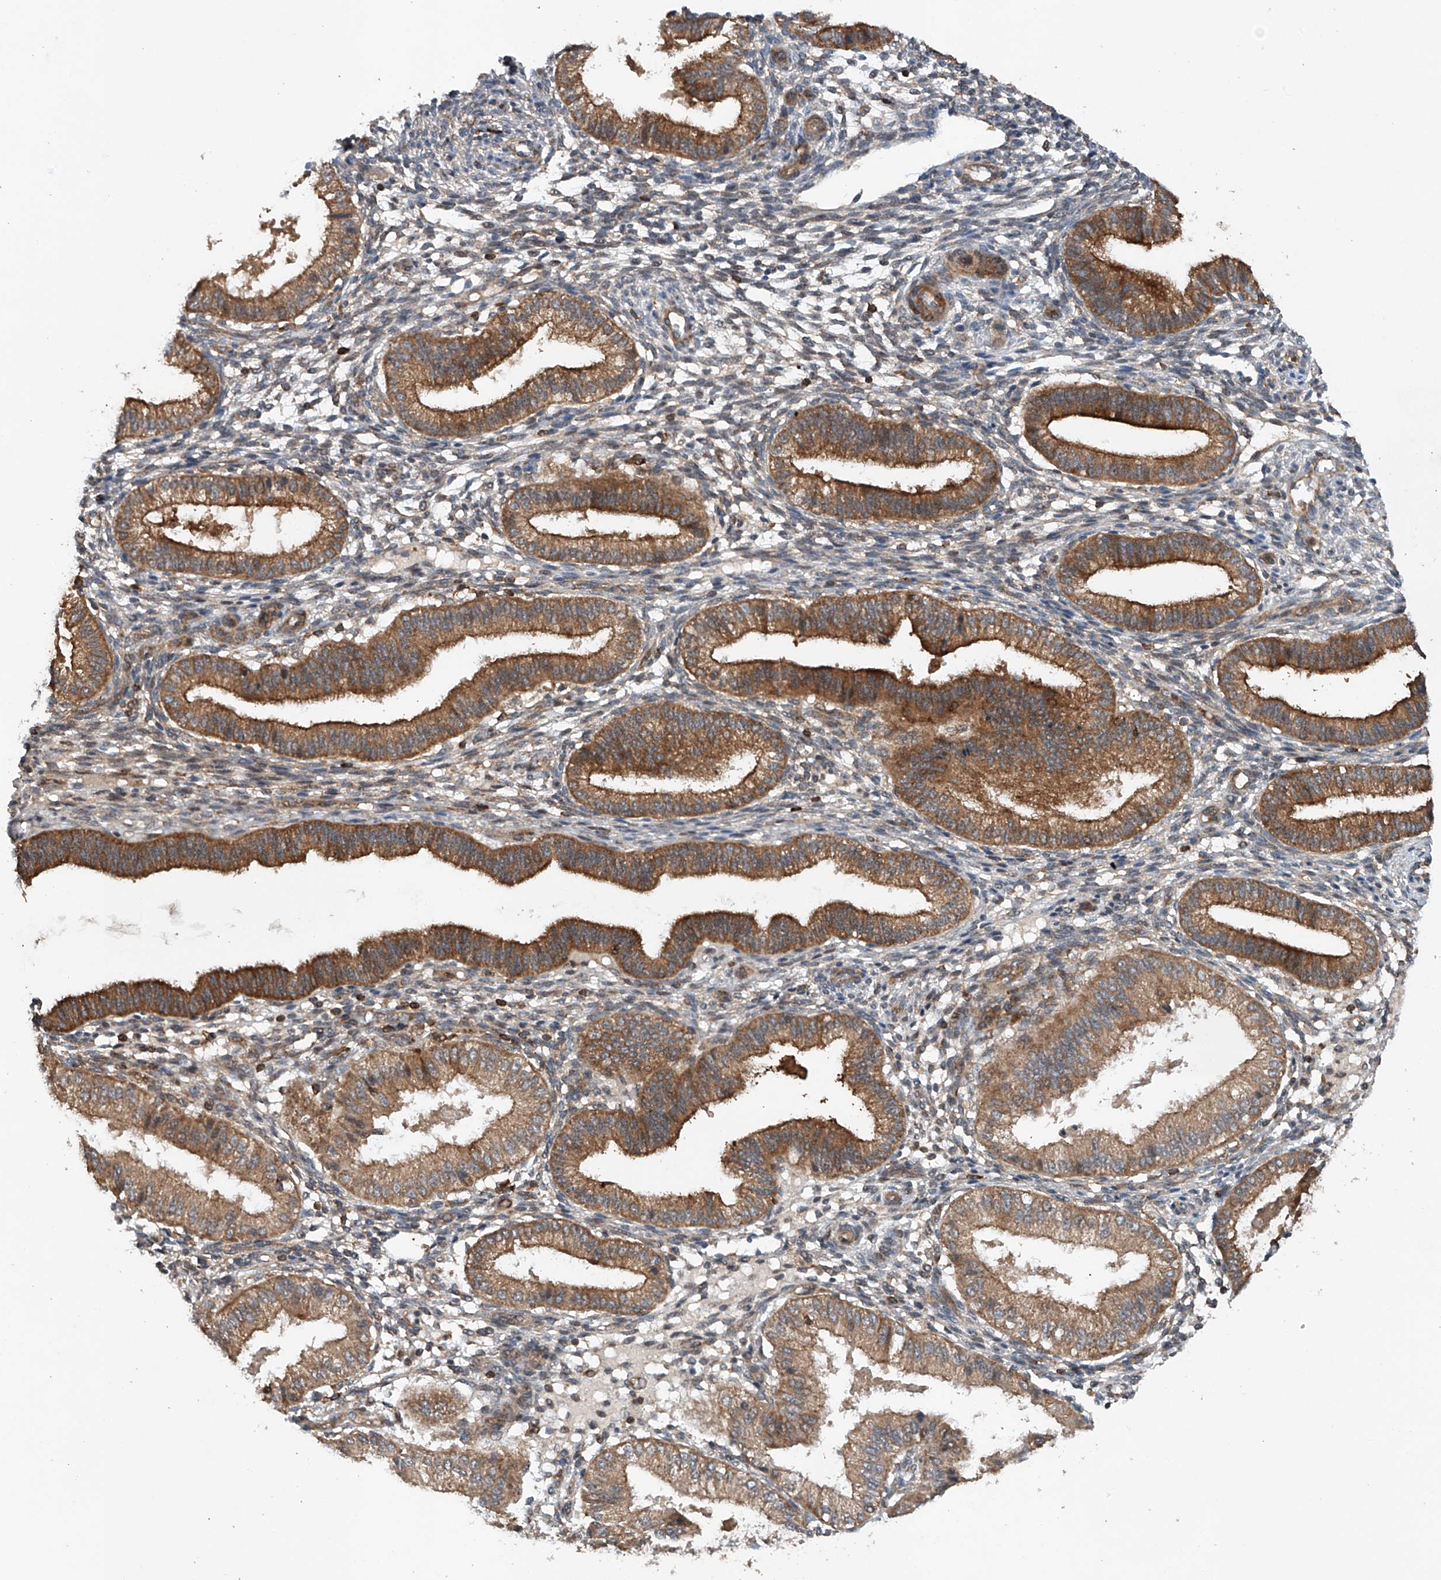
{"staining": {"intensity": "moderate", "quantity": "<25%", "location": "cytoplasmic/membranous"}, "tissue": "endometrium", "cell_type": "Cells in endometrial stroma", "image_type": "normal", "snomed": [{"axis": "morphology", "description": "Normal tissue, NOS"}, {"axis": "topography", "description": "Endometrium"}], "caption": "DAB immunohistochemical staining of normal human endometrium demonstrates moderate cytoplasmic/membranous protein positivity in approximately <25% of cells in endometrial stroma.", "gene": "CEP85L", "patient": {"sex": "female", "age": 39}}